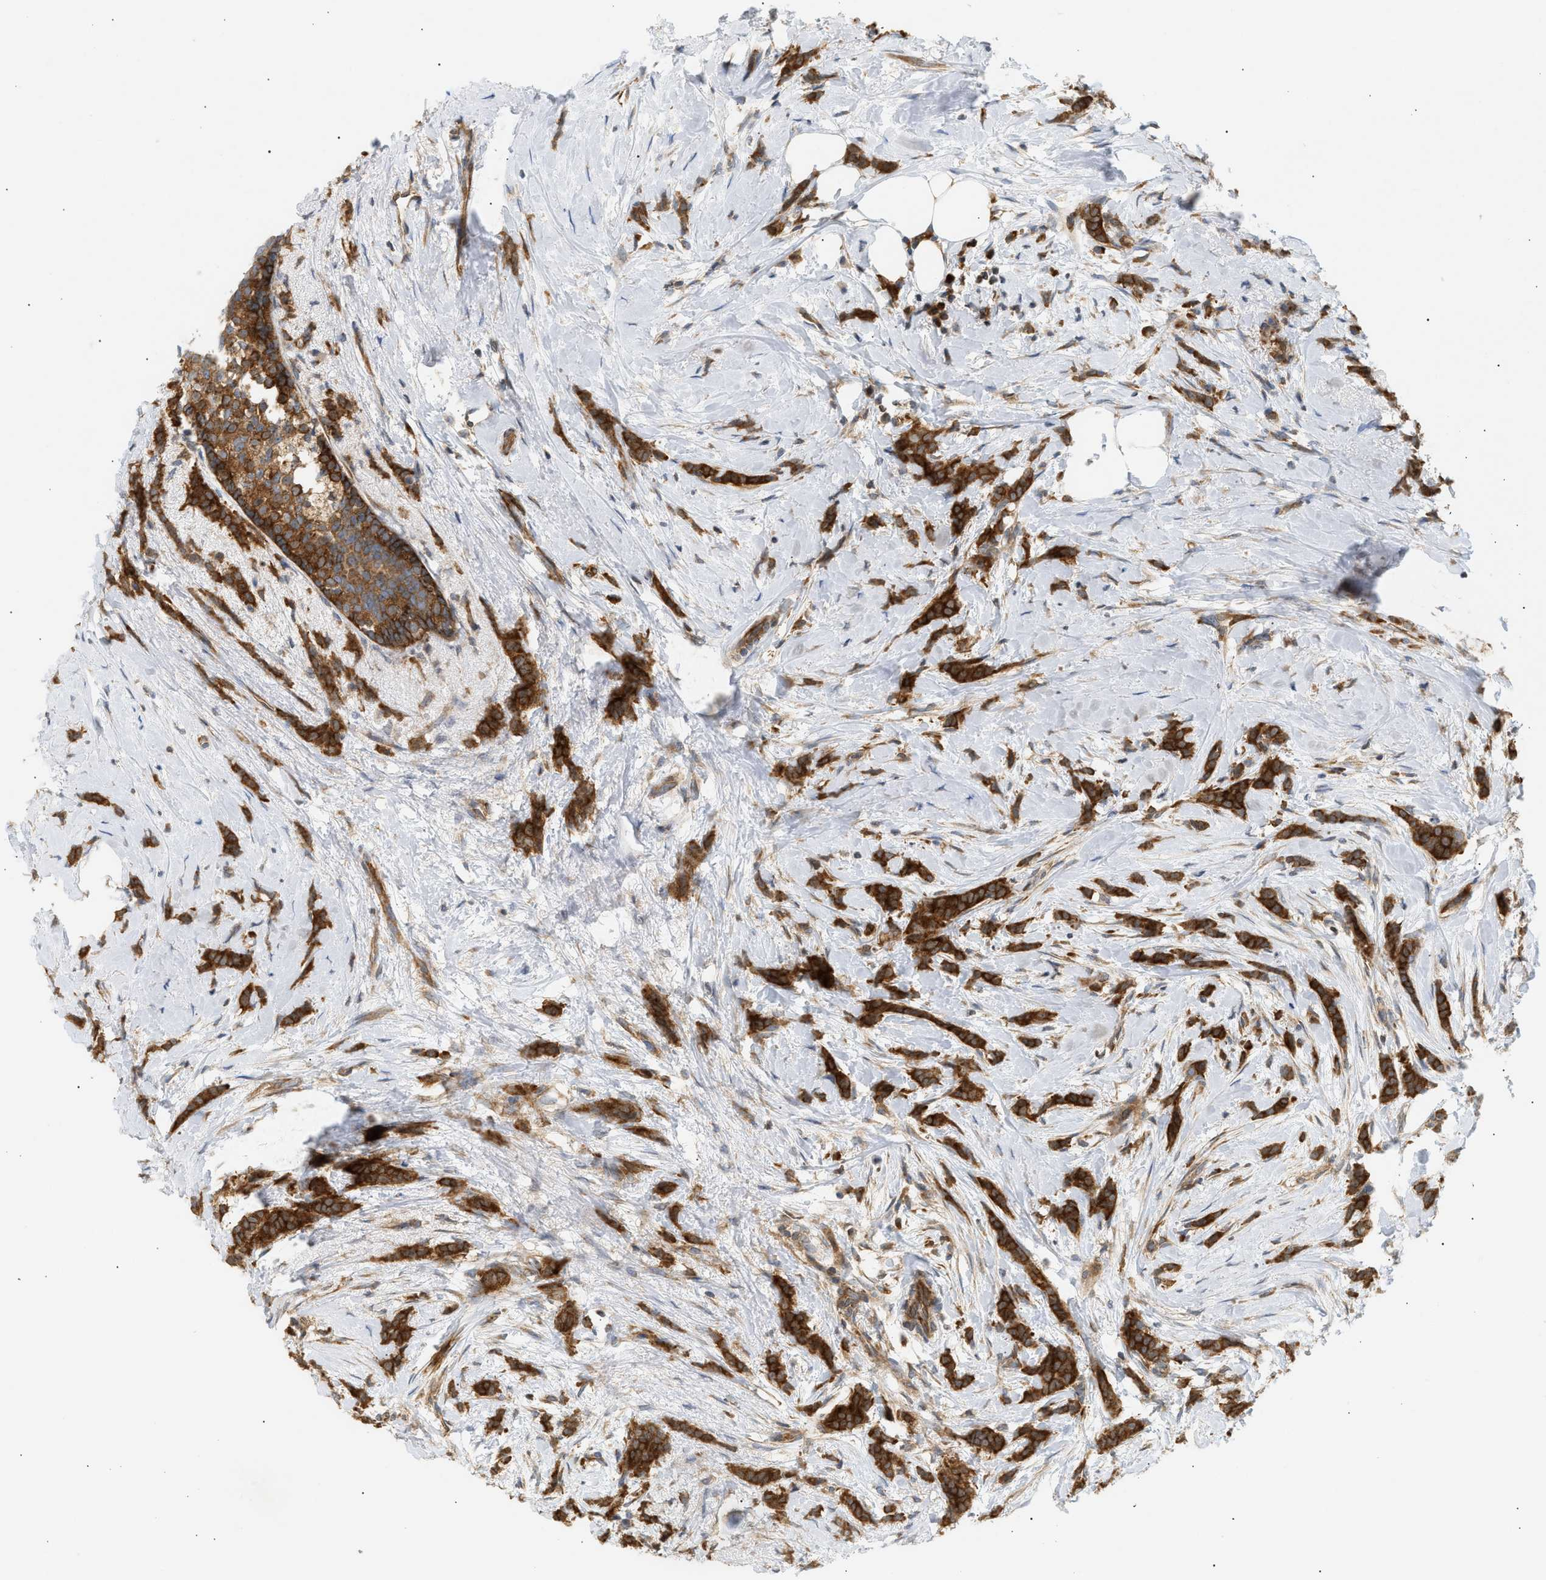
{"staining": {"intensity": "strong", "quantity": ">75%", "location": "cytoplasmic/membranous"}, "tissue": "breast cancer", "cell_type": "Tumor cells", "image_type": "cancer", "snomed": [{"axis": "morphology", "description": "Lobular carcinoma, in situ"}, {"axis": "morphology", "description": "Lobular carcinoma"}, {"axis": "topography", "description": "Breast"}], "caption": "Immunohistochemistry photomicrograph of breast cancer (lobular carcinoma in situ) stained for a protein (brown), which exhibits high levels of strong cytoplasmic/membranous expression in approximately >75% of tumor cells.", "gene": "SHC1", "patient": {"sex": "female", "age": 41}}